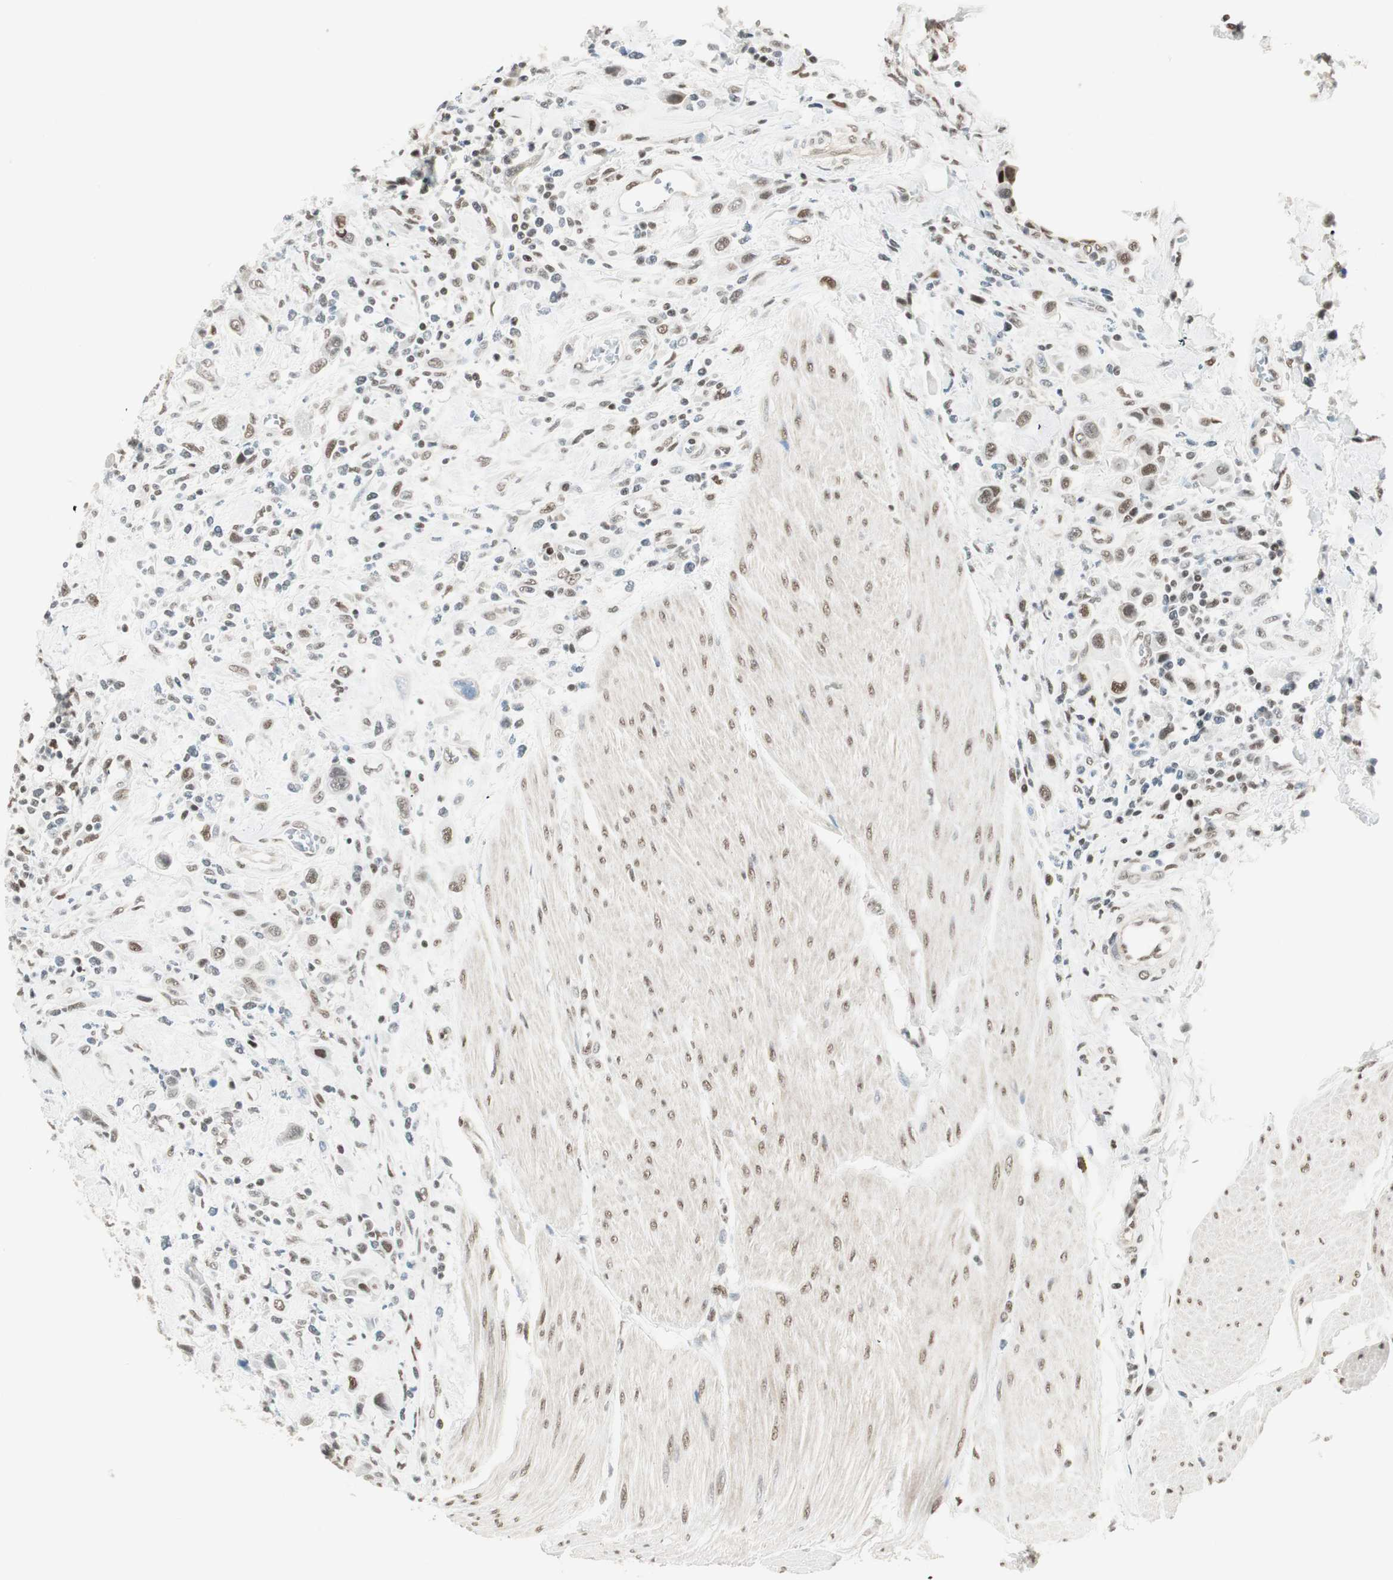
{"staining": {"intensity": "moderate", "quantity": ">75%", "location": "nuclear"}, "tissue": "urothelial cancer", "cell_type": "Tumor cells", "image_type": "cancer", "snomed": [{"axis": "morphology", "description": "Urothelial carcinoma, High grade"}, {"axis": "topography", "description": "Urinary bladder"}], "caption": "Immunohistochemical staining of high-grade urothelial carcinoma reveals moderate nuclear protein staining in about >75% of tumor cells. The staining was performed using DAB, with brown indicating positive protein expression. Nuclei are stained blue with hematoxylin.", "gene": "ZBTB17", "patient": {"sex": "male", "age": 50}}